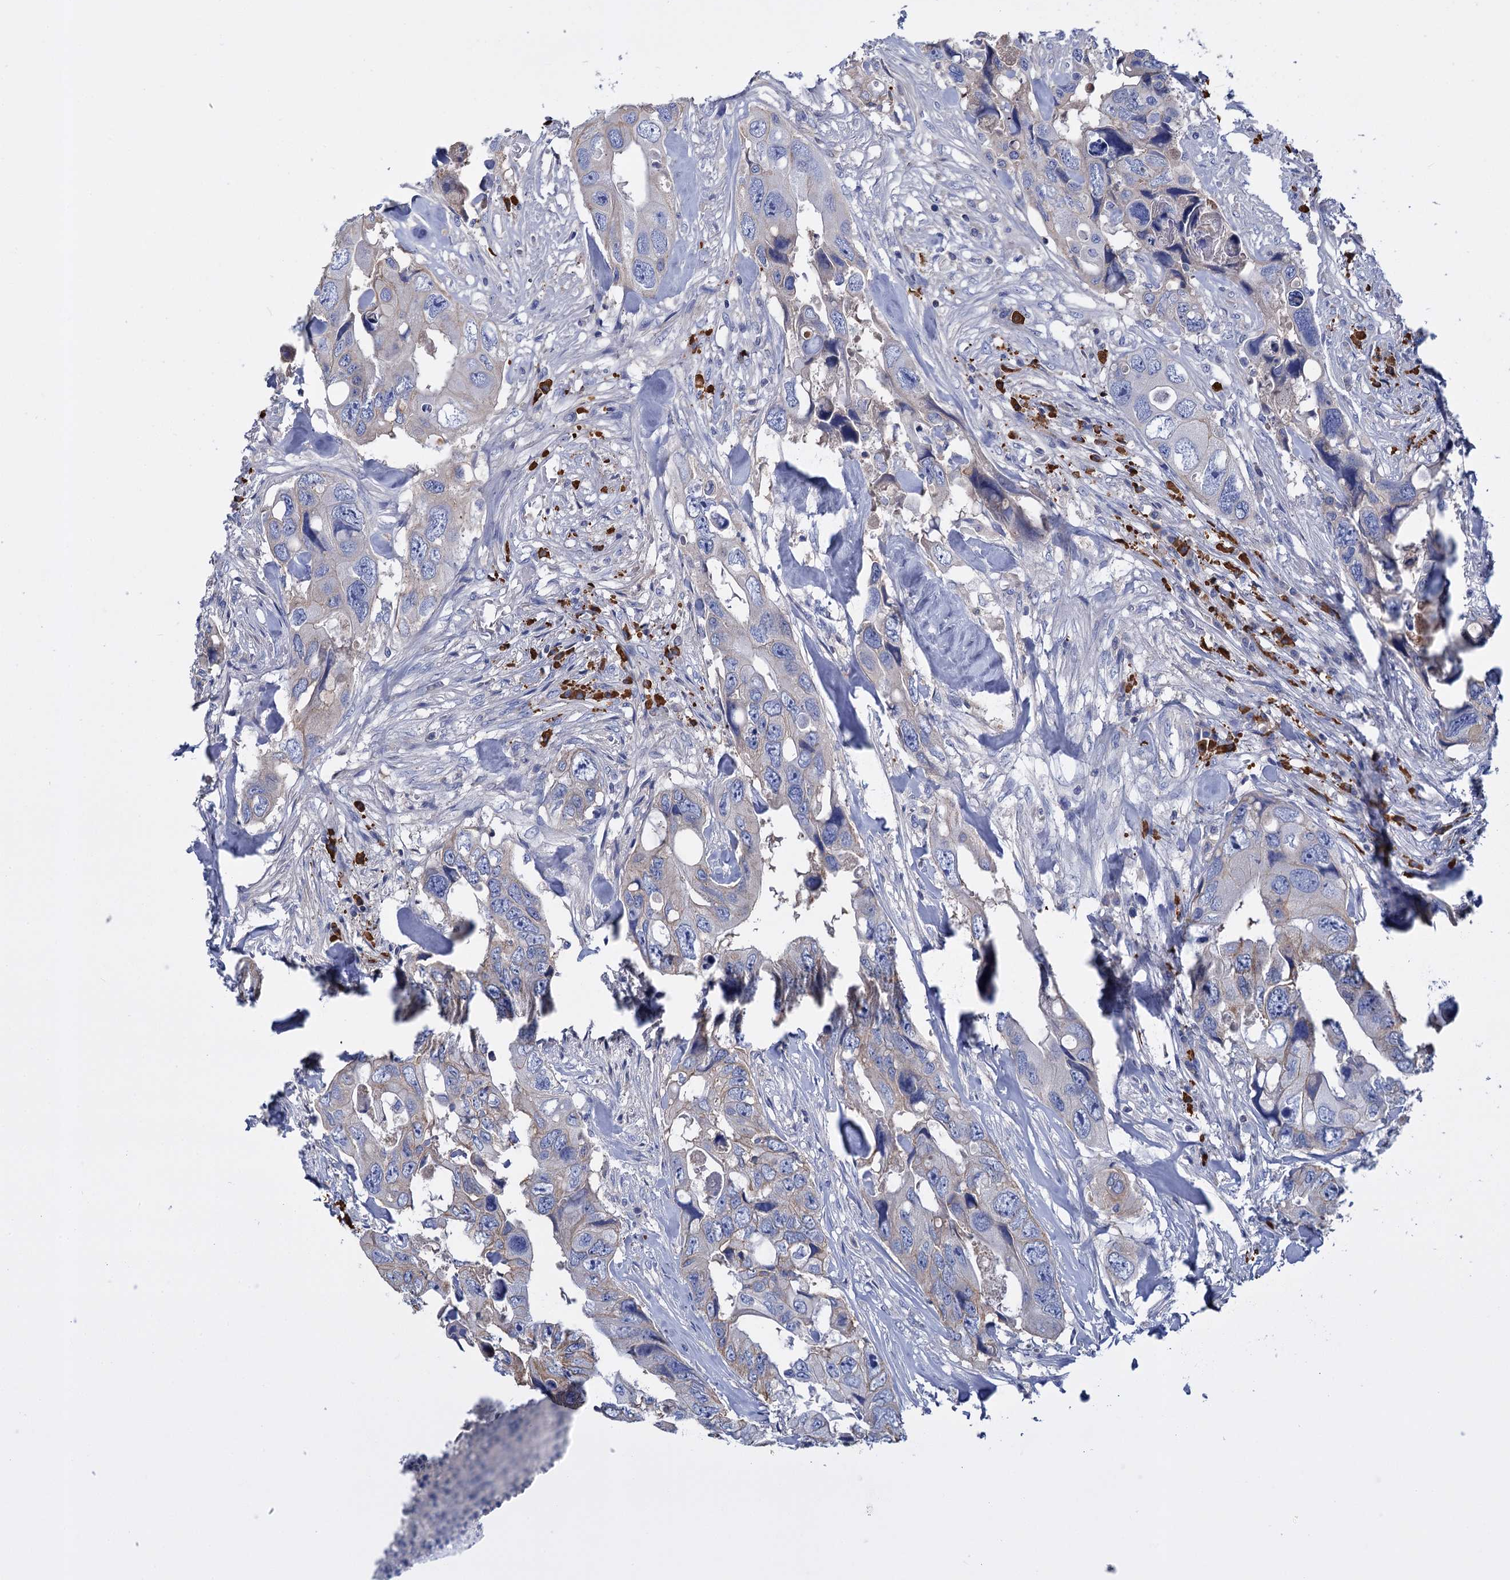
{"staining": {"intensity": "weak", "quantity": "<25%", "location": "cytoplasmic/membranous"}, "tissue": "colorectal cancer", "cell_type": "Tumor cells", "image_type": "cancer", "snomed": [{"axis": "morphology", "description": "Adenocarcinoma, NOS"}, {"axis": "topography", "description": "Rectum"}], "caption": "The immunohistochemistry (IHC) photomicrograph has no significant expression in tumor cells of adenocarcinoma (colorectal) tissue.", "gene": "FBXW12", "patient": {"sex": "male", "age": 57}}